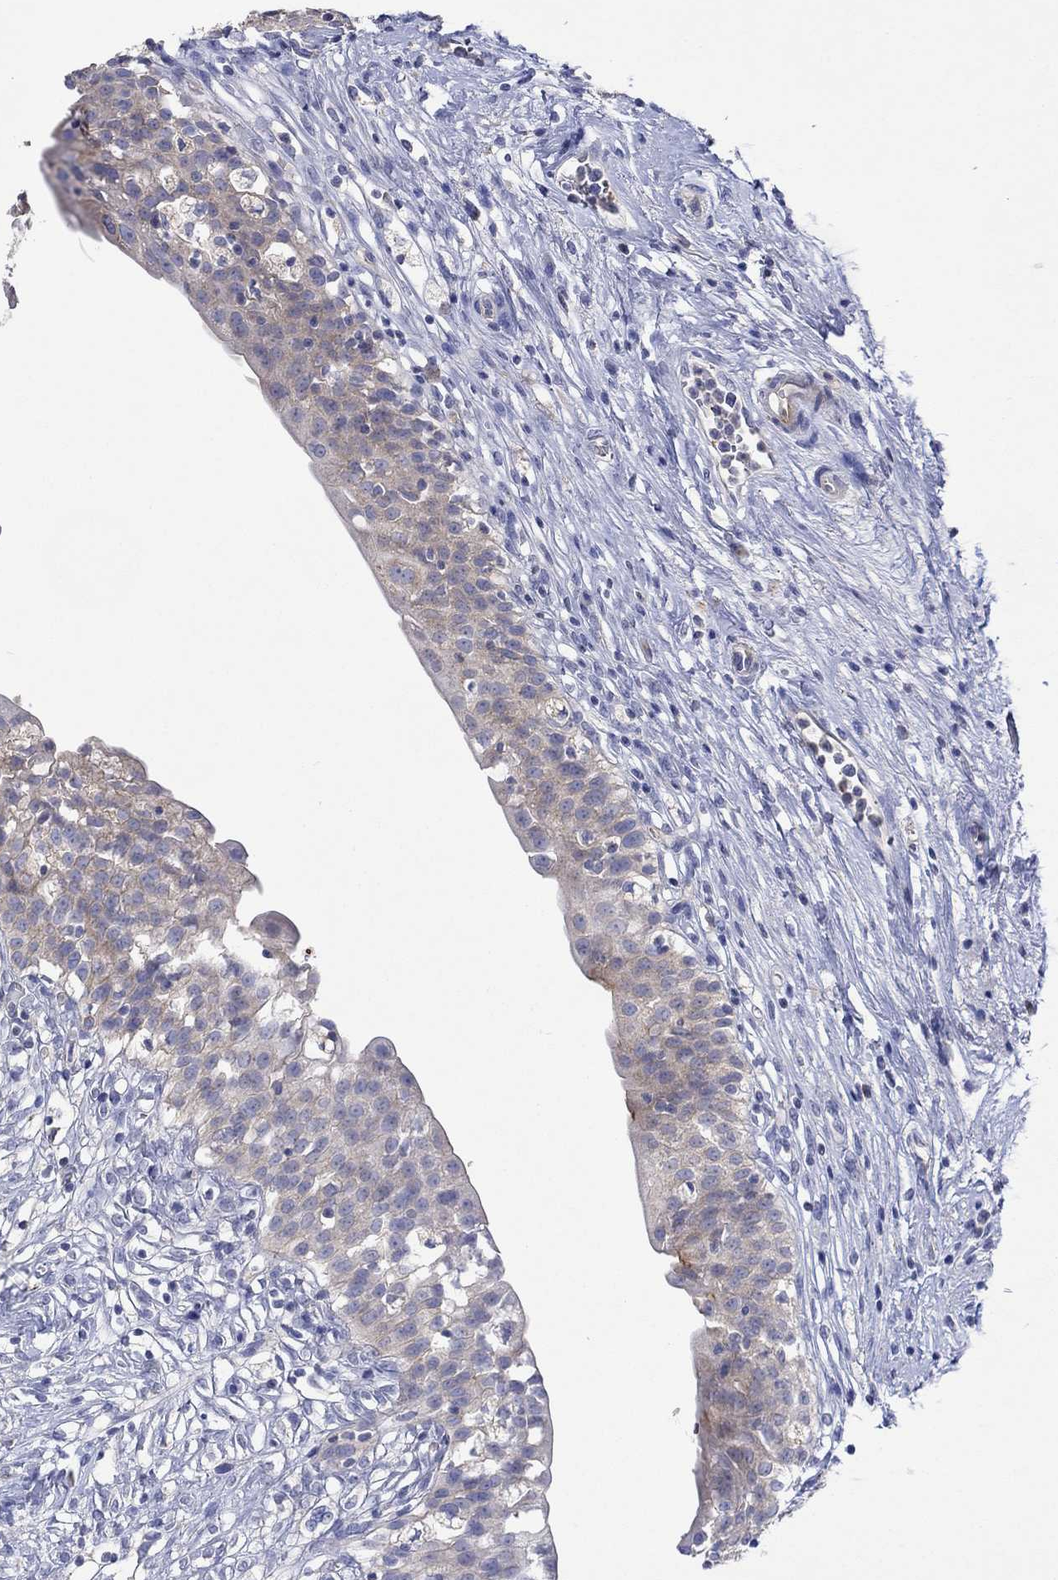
{"staining": {"intensity": "strong", "quantity": "<25%", "location": "cytoplasmic/membranous"}, "tissue": "urinary bladder", "cell_type": "Urothelial cells", "image_type": "normal", "snomed": [{"axis": "morphology", "description": "Normal tissue, NOS"}, {"axis": "topography", "description": "Urinary bladder"}], "caption": "Urinary bladder stained for a protein exhibits strong cytoplasmic/membranous positivity in urothelial cells. Immunohistochemistry (ihc) stains the protein in brown and the nuclei are stained blue.", "gene": "TPRN", "patient": {"sex": "male", "age": 76}}